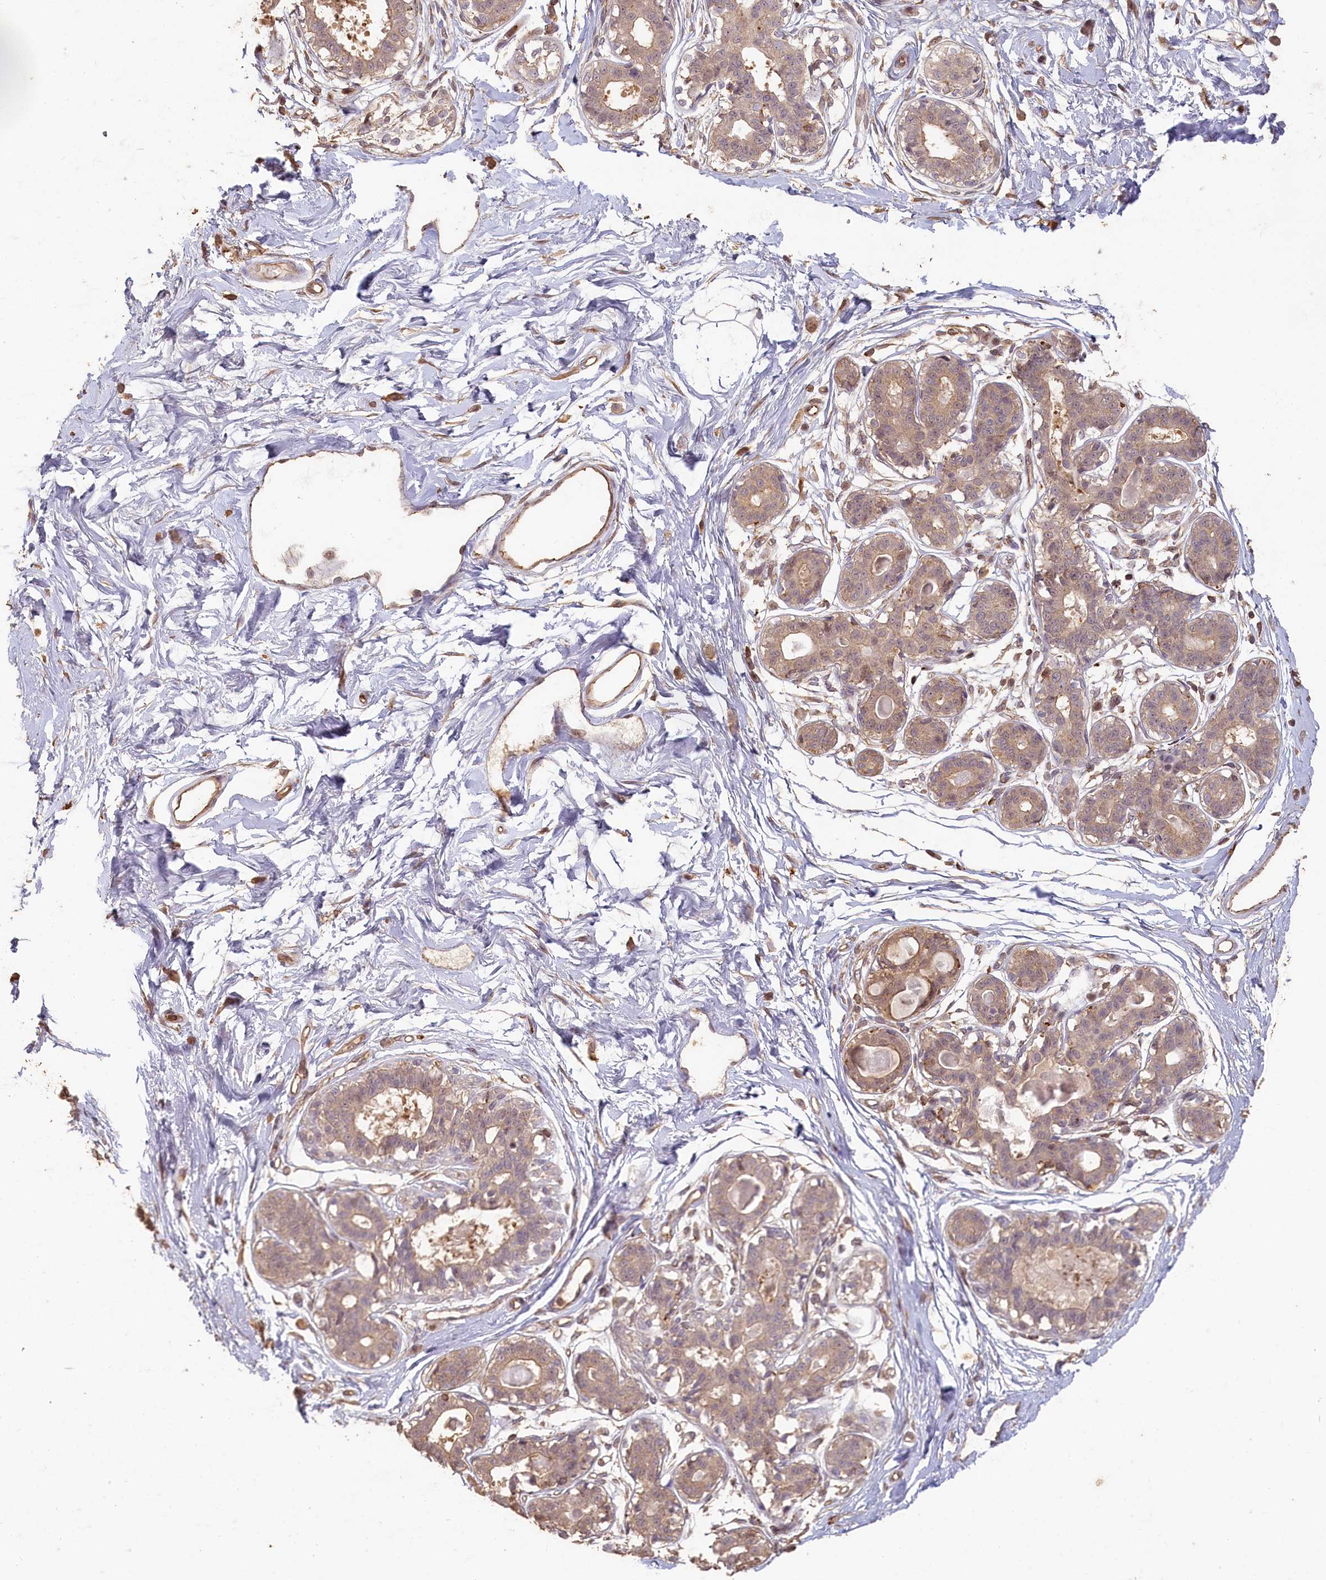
{"staining": {"intensity": "moderate", "quantity": ">75%", "location": "cytoplasmic/membranous"}, "tissue": "breast", "cell_type": "Adipocytes", "image_type": "normal", "snomed": [{"axis": "morphology", "description": "Normal tissue, NOS"}, {"axis": "topography", "description": "Breast"}], "caption": "This image displays immunohistochemistry (IHC) staining of benign breast, with medium moderate cytoplasmic/membranous expression in about >75% of adipocytes.", "gene": "MADD", "patient": {"sex": "female", "age": 45}}